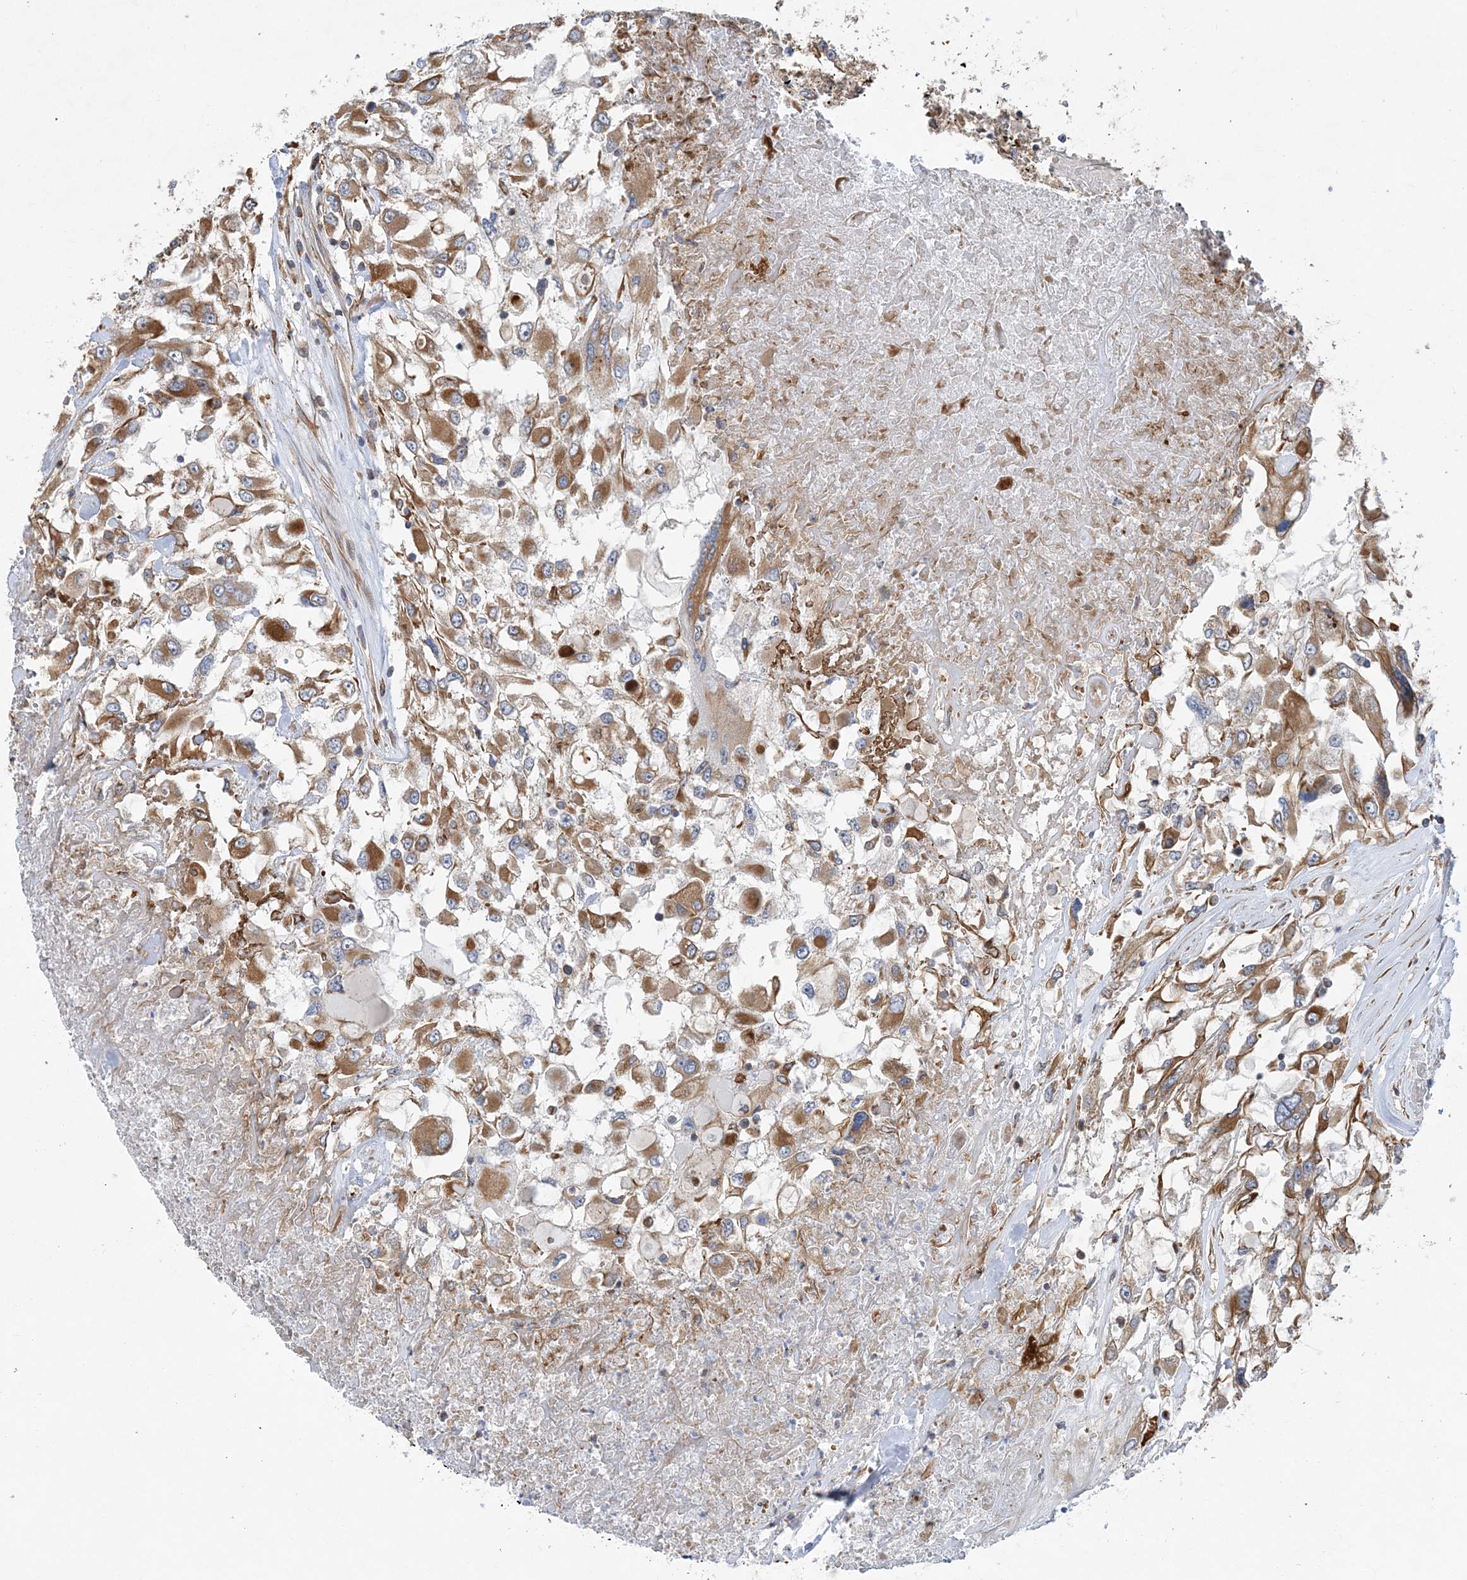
{"staining": {"intensity": "moderate", "quantity": ">75%", "location": "cytoplasmic/membranous"}, "tissue": "renal cancer", "cell_type": "Tumor cells", "image_type": "cancer", "snomed": [{"axis": "morphology", "description": "Adenocarcinoma, NOS"}, {"axis": "topography", "description": "Kidney"}], "caption": "Protein staining by immunohistochemistry reveals moderate cytoplasmic/membranous positivity in approximately >75% of tumor cells in renal cancer. The staining was performed using DAB (3,3'-diaminobenzidine) to visualize the protein expression in brown, while the nuclei were stained in blue with hematoxylin (Magnification: 20x).", "gene": "FAM114A2", "patient": {"sex": "female", "age": 52}}